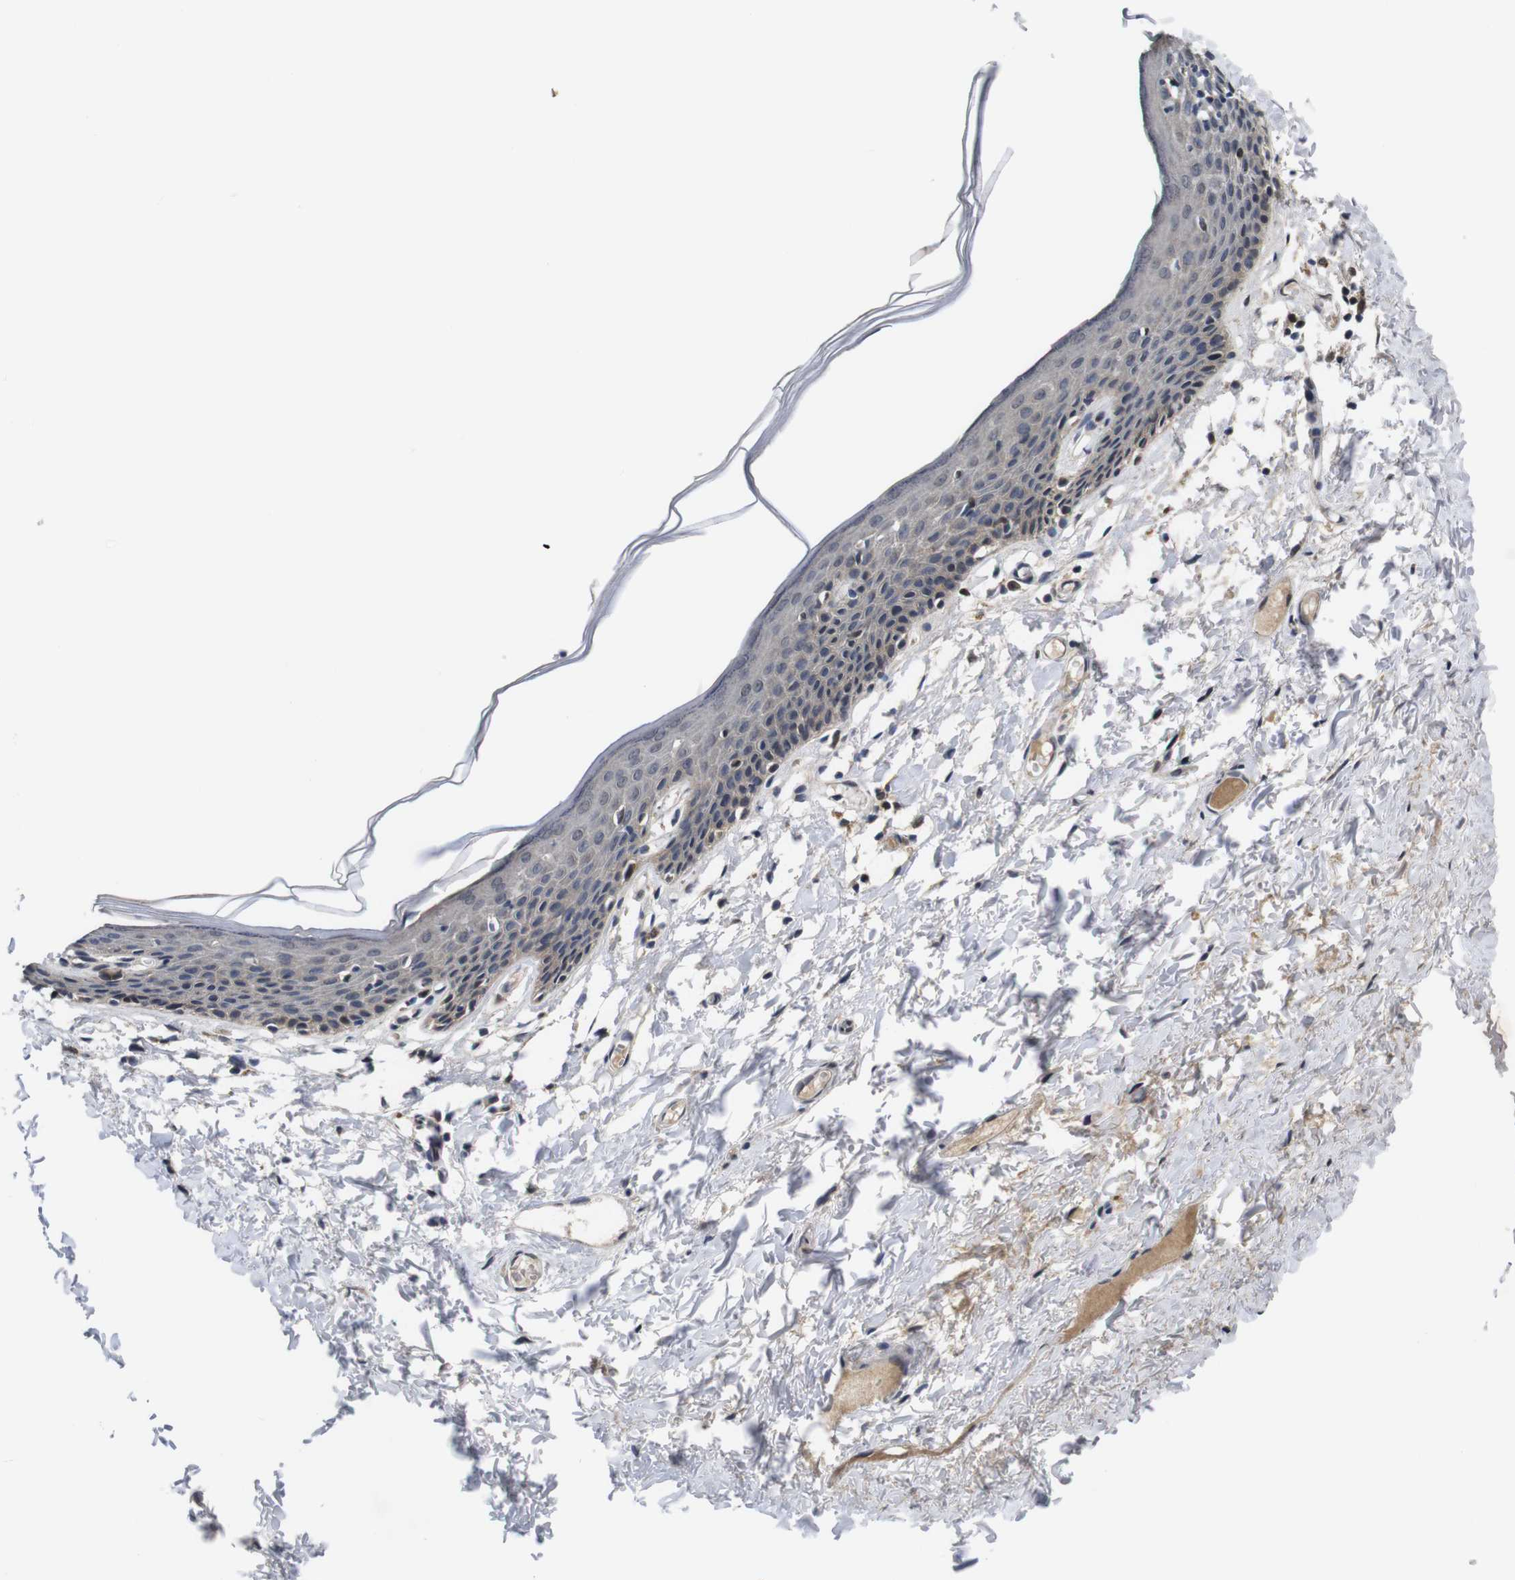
{"staining": {"intensity": "weak", "quantity": "25%-75%", "location": "cytoplasmic/membranous"}, "tissue": "skin", "cell_type": "Epidermal cells", "image_type": "normal", "snomed": [{"axis": "morphology", "description": "Normal tissue, NOS"}, {"axis": "topography", "description": "Vulva"}], "caption": "Immunohistochemical staining of normal skin reveals low levels of weak cytoplasmic/membranous expression in approximately 25%-75% of epidermal cells.", "gene": "ZBTB46", "patient": {"sex": "female", "age": 54}}